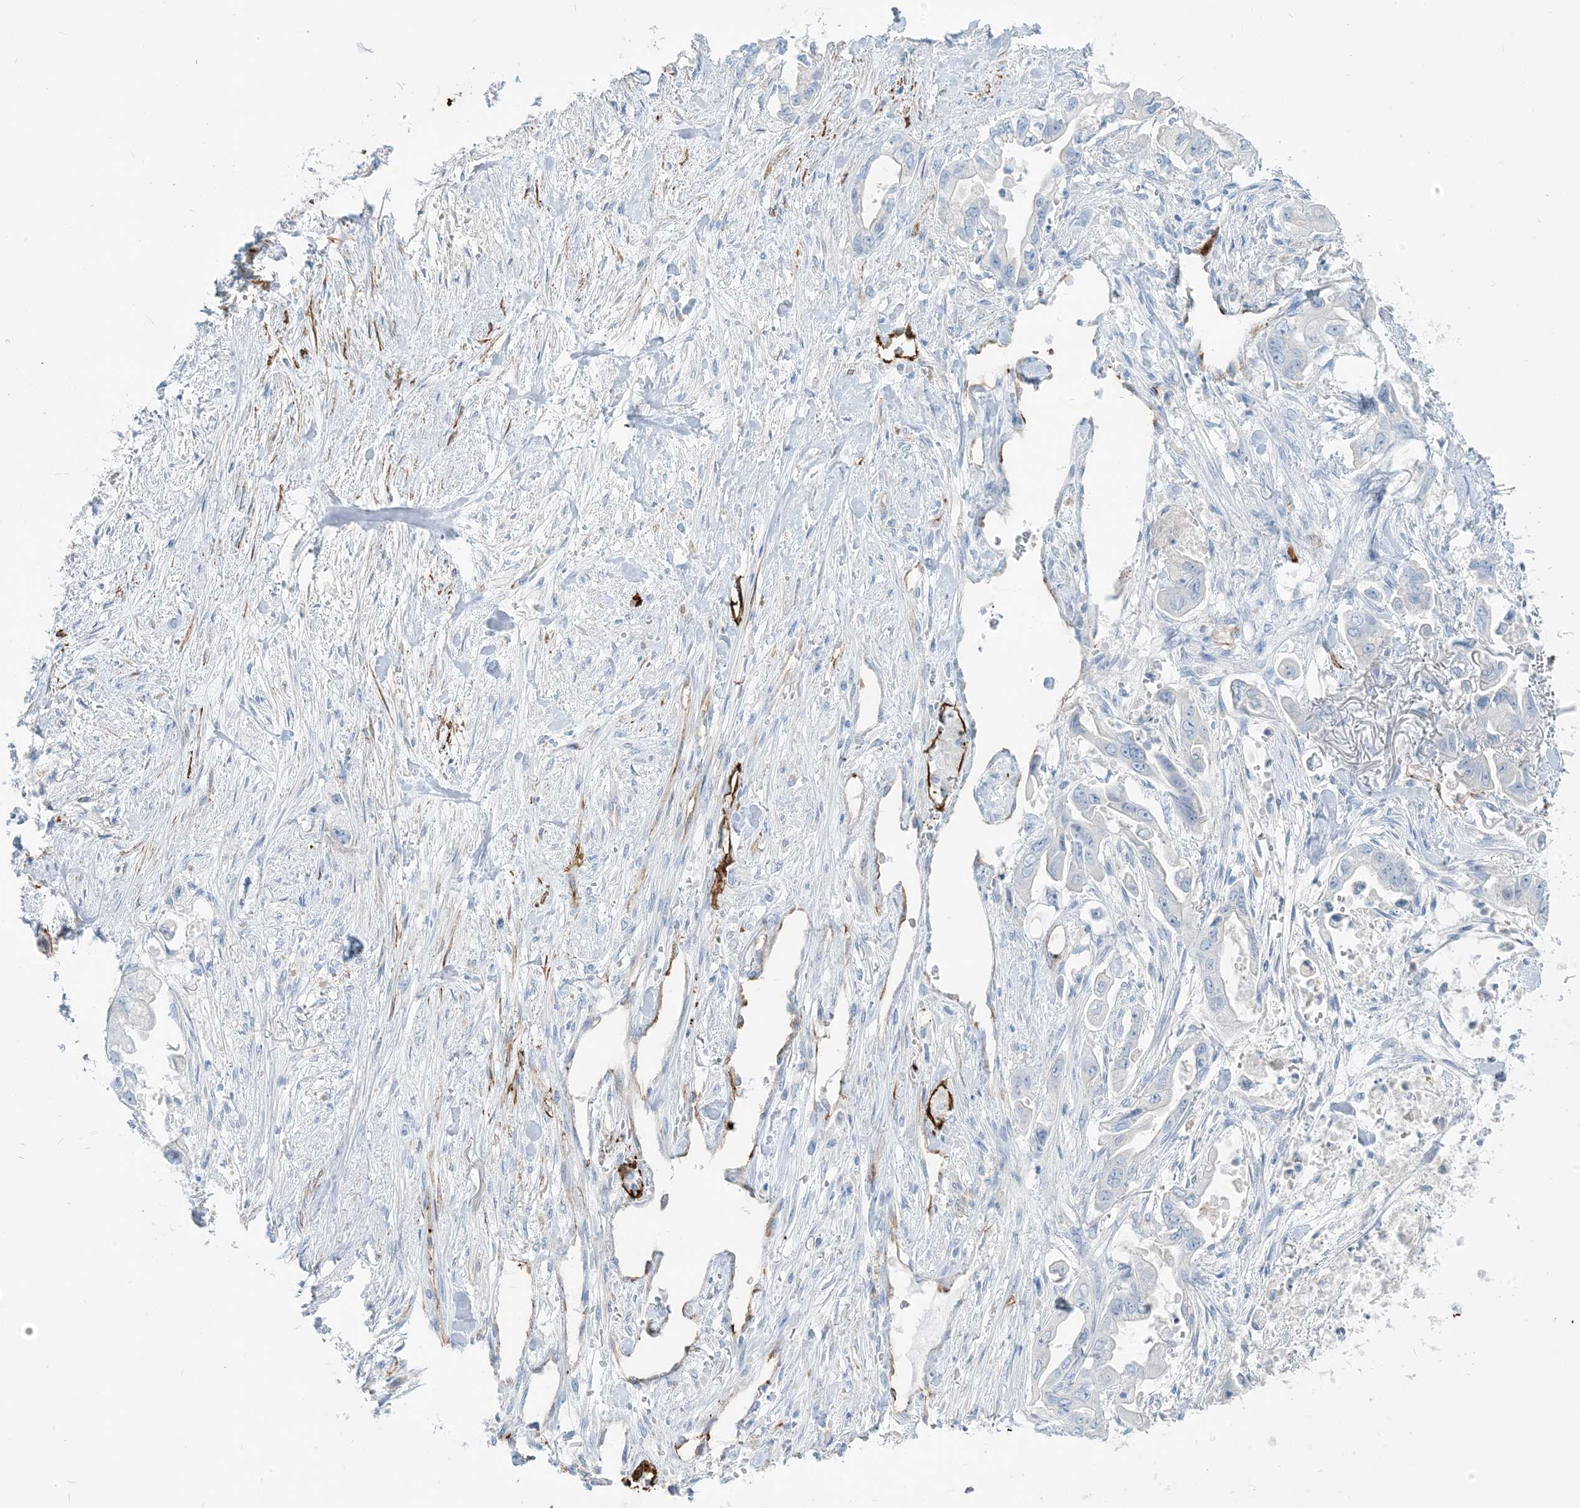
{"staining": {"intensity": "negative", "quantity": "none", "location": "none"}, "tissue": "stomach cancer", "cell_type": "Tumor cells", "image_type": "cancer", "snomed": [{"axis": "morphology", "description": "Adenocarcinoma, NOS"}, {"axis": "topography", "description": "Stomach"}], "caption": "A high-resolution micrograph shows IHC staining of stomach cancer, which reveals no significant staining in tumor cells.", "gene": "EPS8L3", "patient": {"sex": "male", "age": 62}}